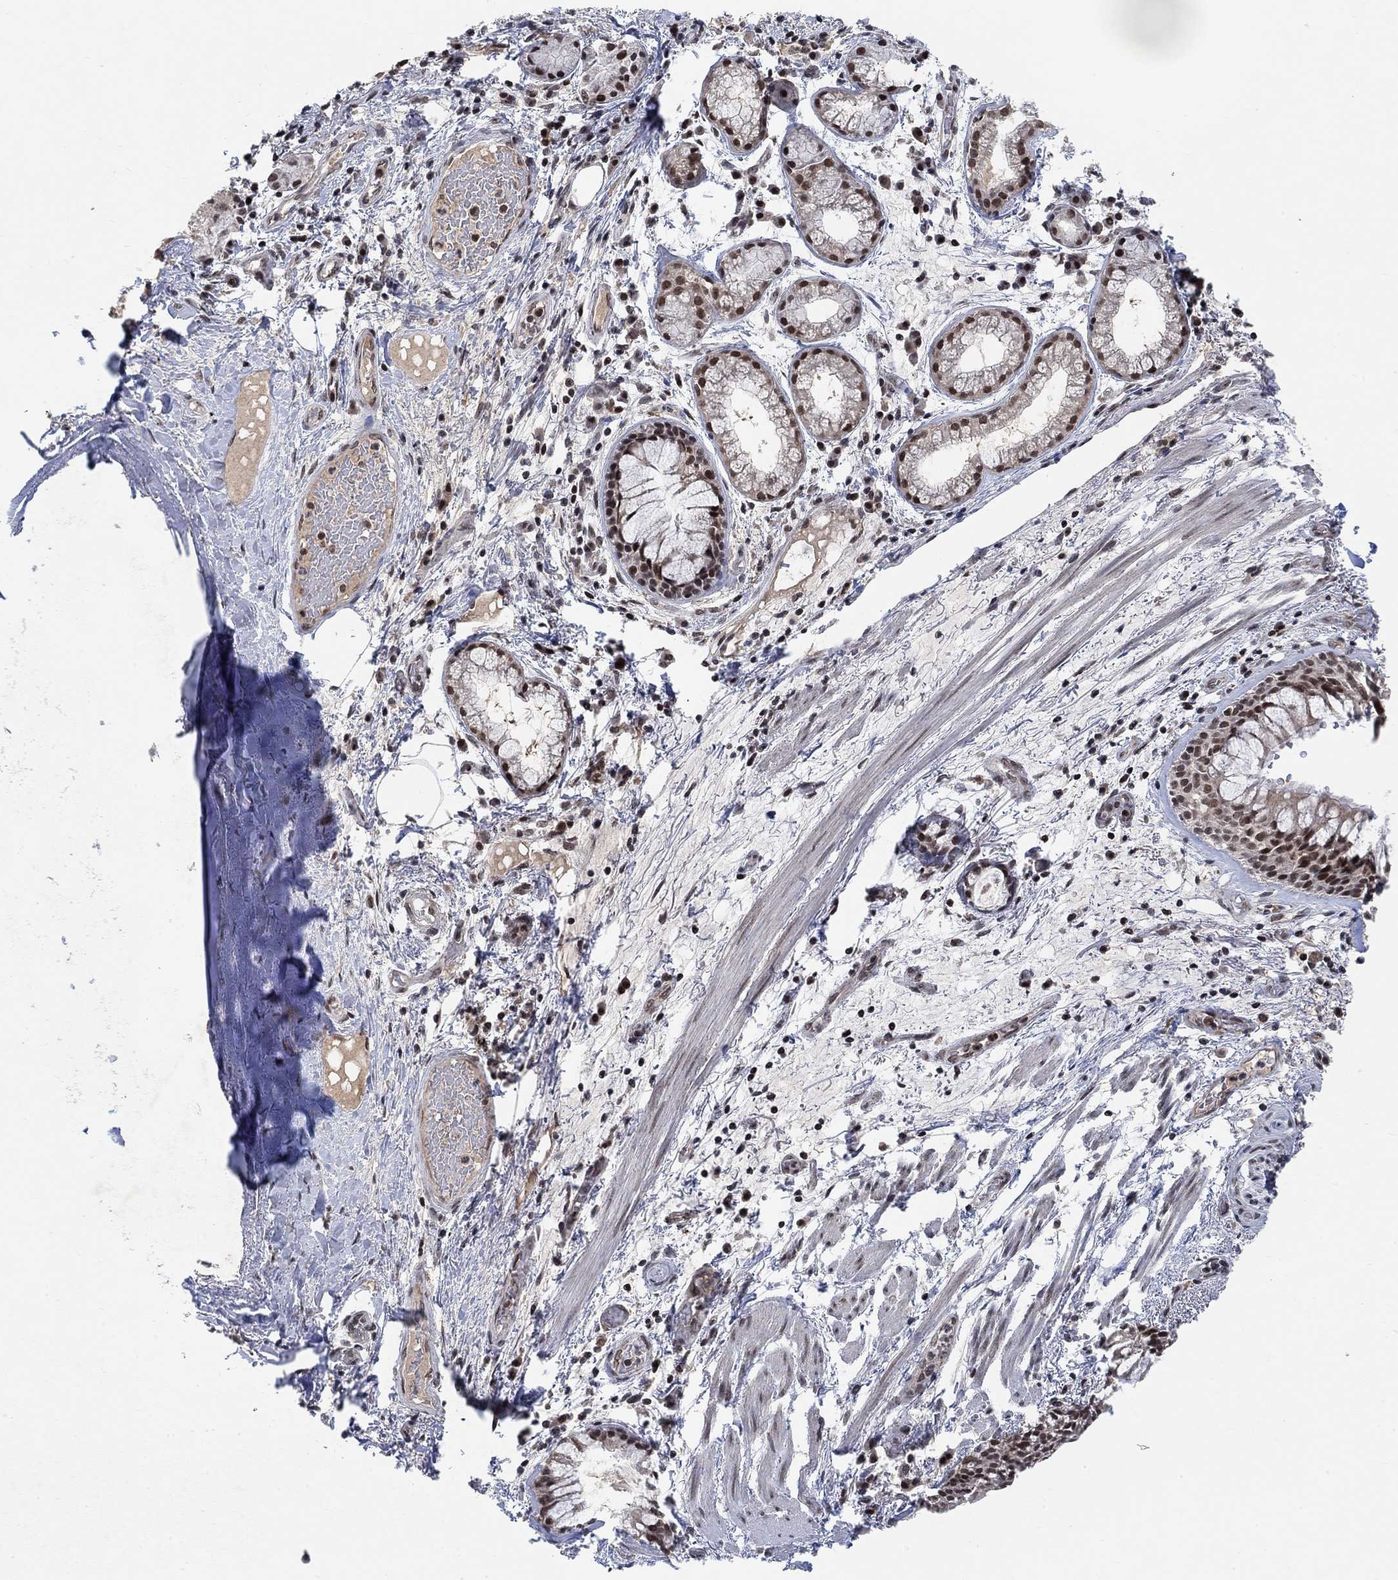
{"staining": {"intensity": "strong", "quantity": "25%-75%", "location": "nuclear"}, "tissue": "bronchus", "cell_type": "Respiratory epithelial cells", "image_type": "normal", "snomed": [{"axis": "morphology", "description": "Normal tissue, NOS"}, {"axis": "topography", "description": "Bronchus"}, {"axis": "topography", "description": "Lung"}], "caption": "Immunohistochemistry histopathology image of normal bronchus: human bronchus stained using immunohistochemistry exhibits high levels of strong protein expression localized specifically in the nuclear of respiratory epithelial cells, appearing as a nuclear brown color.", "gene": "THAP8", "patient": {"sex": "female", "age": 57}}